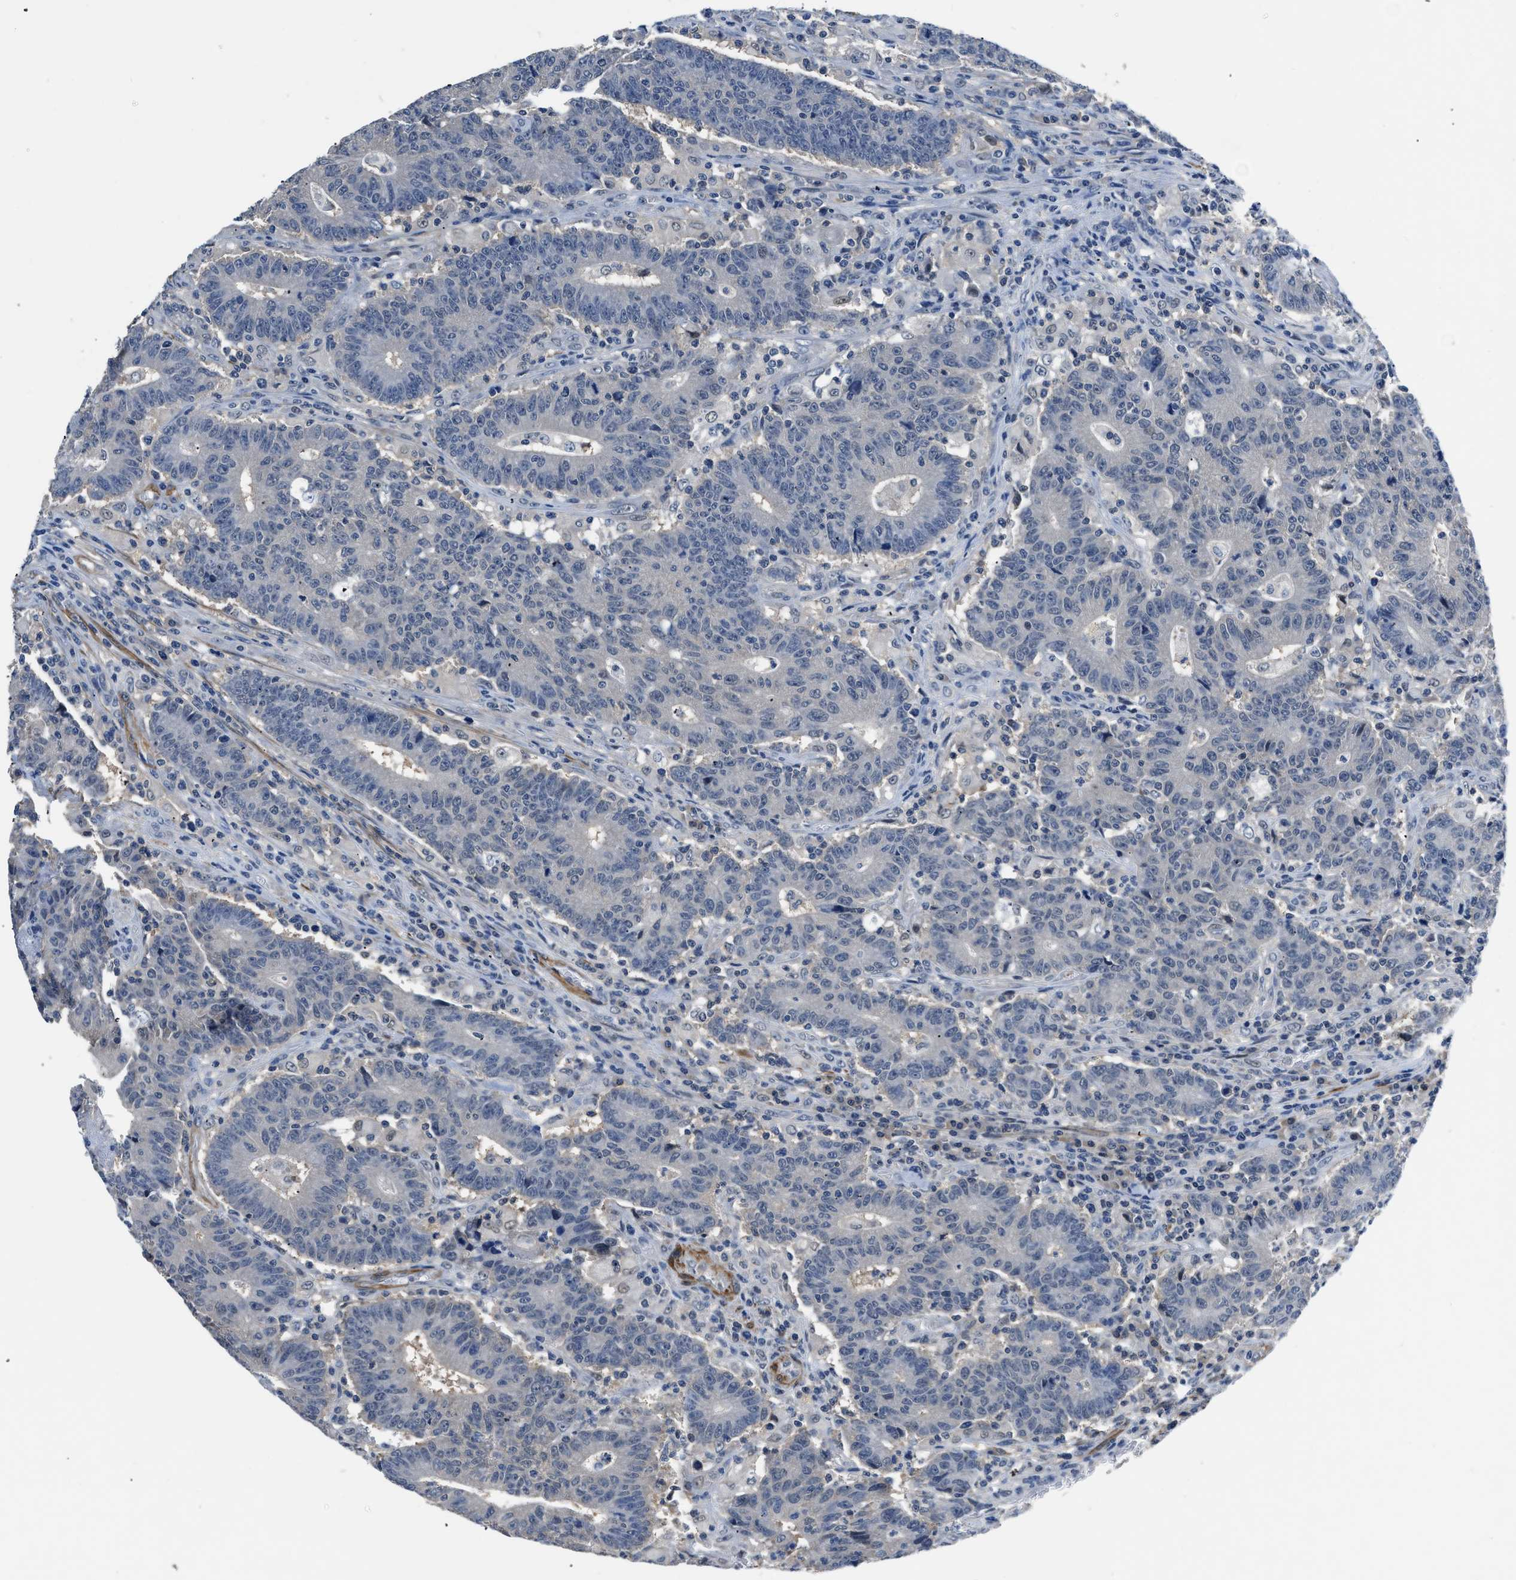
{"staining": {"intensity": "negative", "quantity": "none", "location": "none"}, "tissue": "colorectal cancer", "cell_type": "Tumor cells", "image_type": "cancer", "snomed": [{"axis": "morphology", "description": "Normal tissue, NOS"}, {"axis": "morphology", "description": "Adenocarcinoma, NOS"}, {"axis": "topography", "description": "Colon"}], "caption": "Colorectal cancer (adenocarcinoma) was stained to show a protein in brown. There is no significant positivity in tumor cells.", "gene": "LANCL2", "patient": {"sex": "female", "age": 75}}